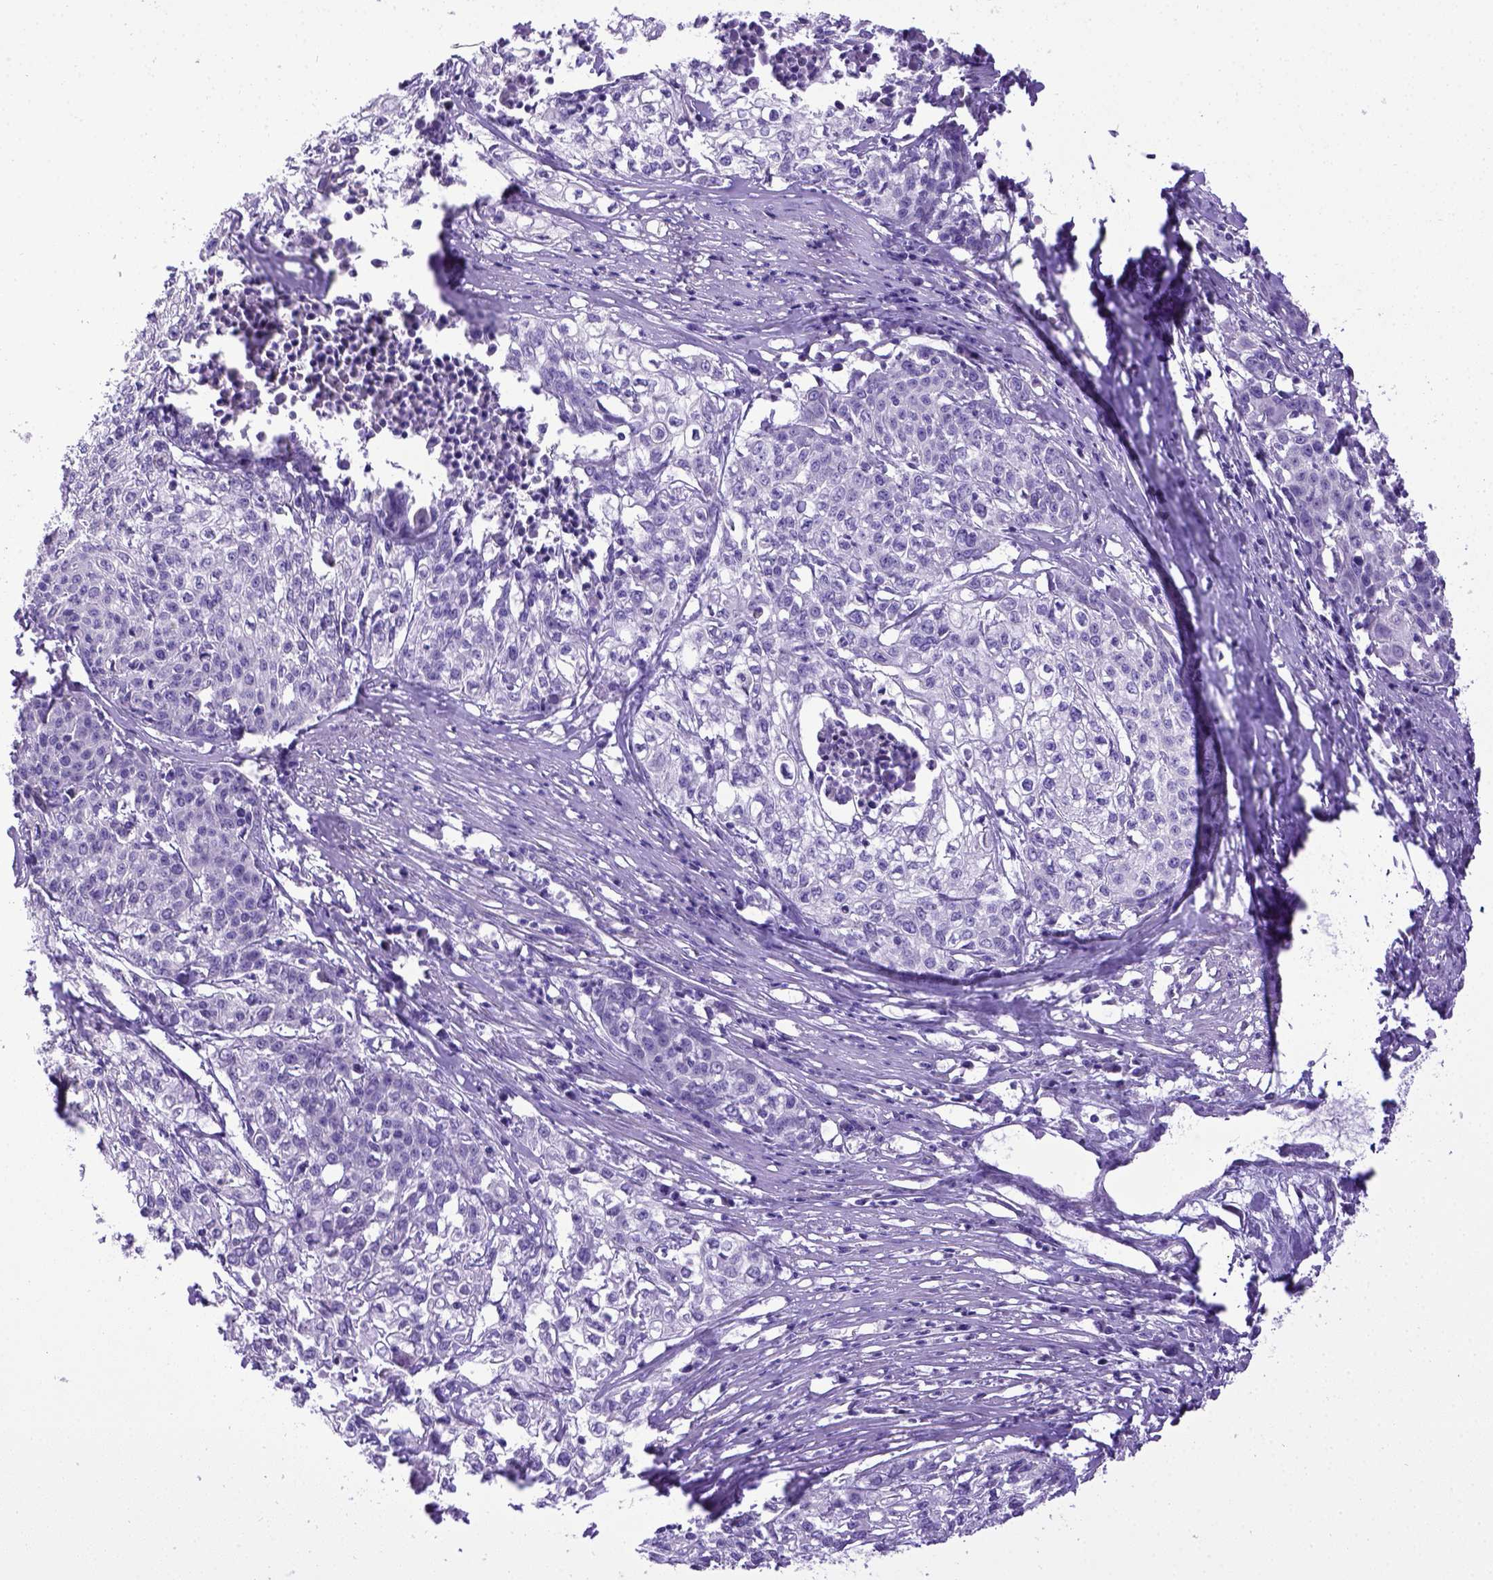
{"staining": {"intensity": "negative", "quantity": "none", "location": "none"}, "tissue": "cervical cancer", "cell_type": "Tumor cells", "image_type": "cancer", "snomed": [{"axis": "morphology", "description": "Squamous cell carcinoma, NOS"}, {"axis": "topography", "description": "Cervix"}], "caption": "The micrograph reveals no significant expression in tumor cells of squamous cell carcinoma (cervical).", "gene": "SPEF1", "patient": {"sex": "female", "age": 39}}